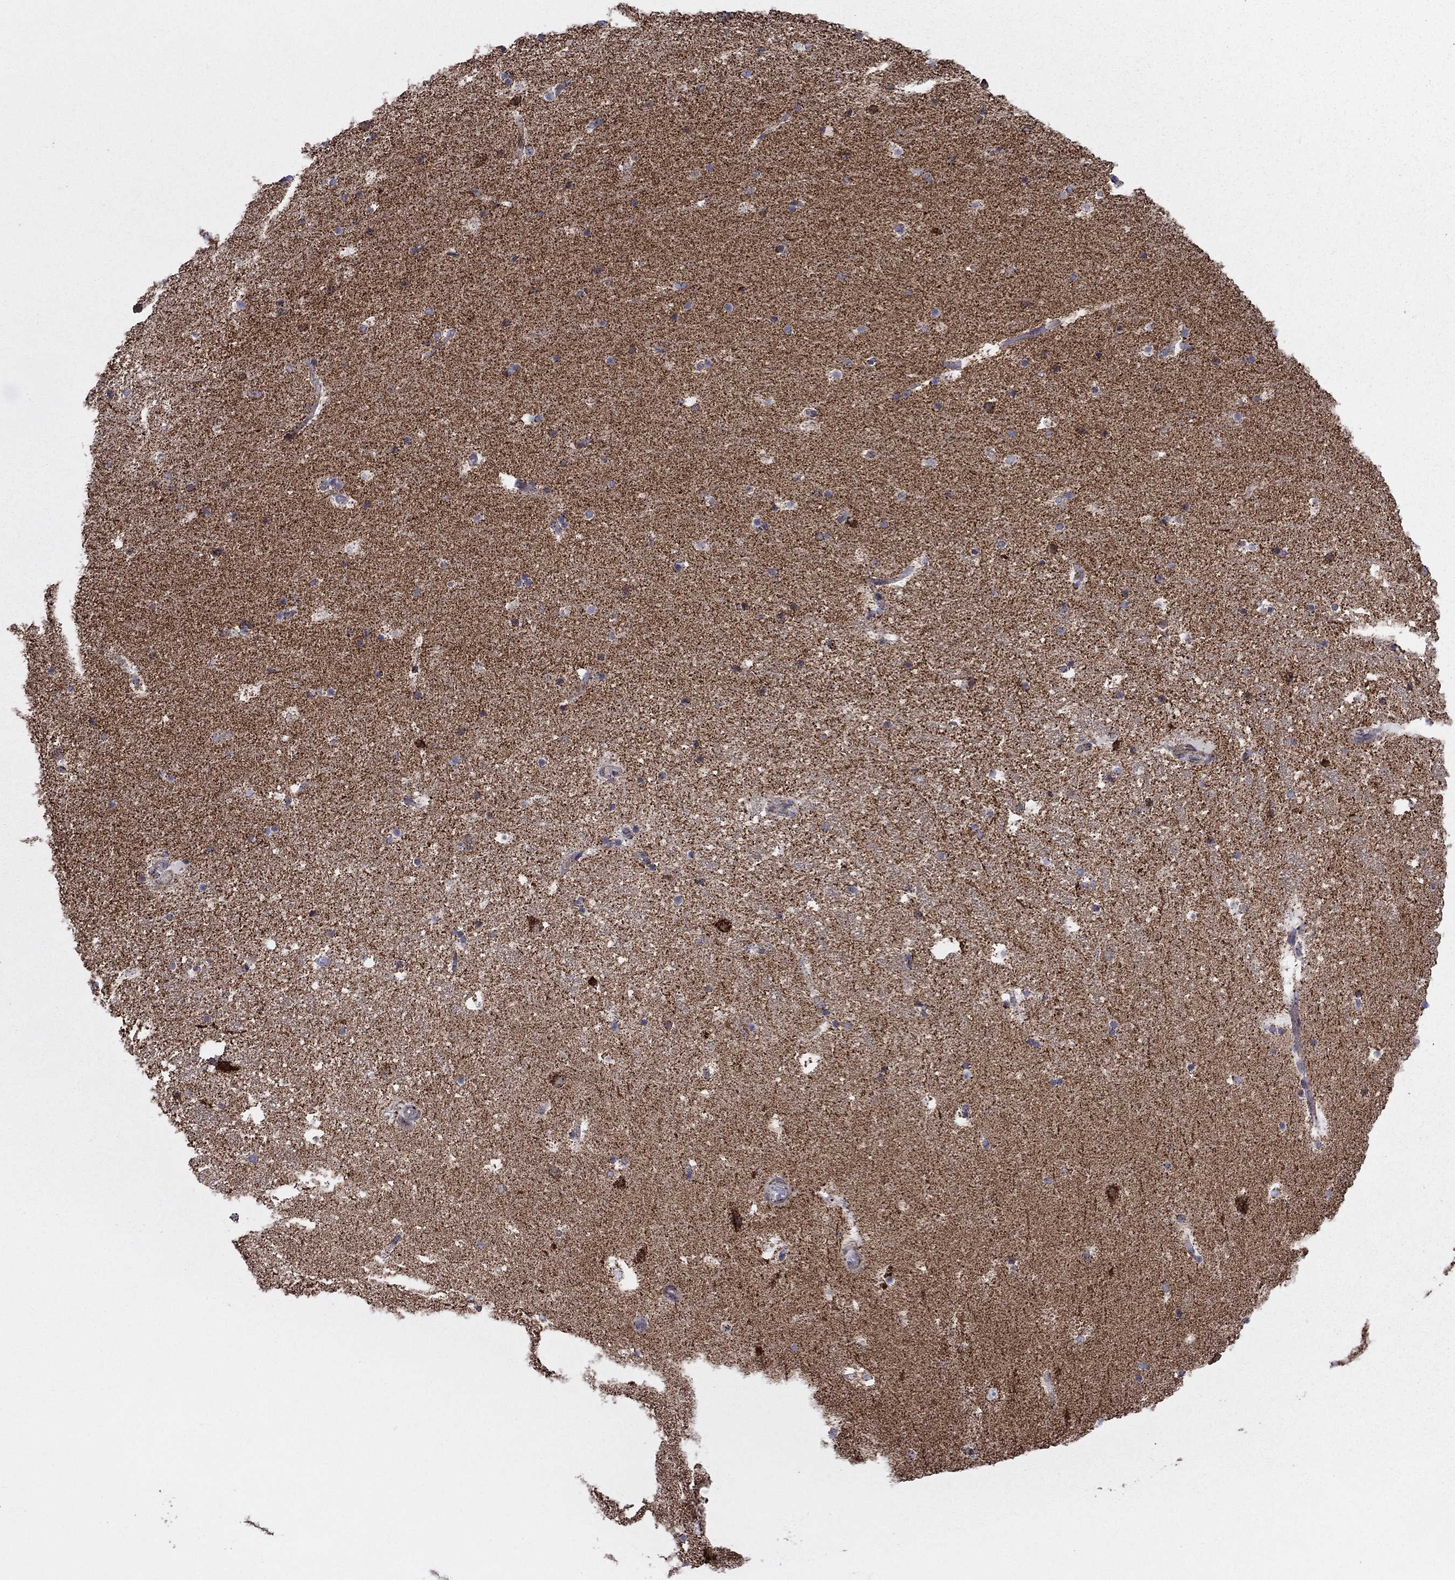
{"staining": {"intensity": "strong", "quantity": "<25%", "location": "cytoplasmic/membranous"}, "tissue": "hippocampus", "cell_type": "Glial cells", "image_type": "normal", "snomed": [{"axis": "morphology", "description": "Normal tissue, NOS"}, {"axis": "topography", "description": "Hippocampus"}], "caption": "Immunohistochemistry (IHC) micrograph of unremarkable hippocampus: human hippocampus stained using IHC reveals medium levels of strong protein expression localized specifically in the cytoplasmic/membranous of glial cells, appearing as a cytoplasmic/membranous brown color.", "gene": "NDUFV1", "patient": {"sex": "male", "age": 51}}